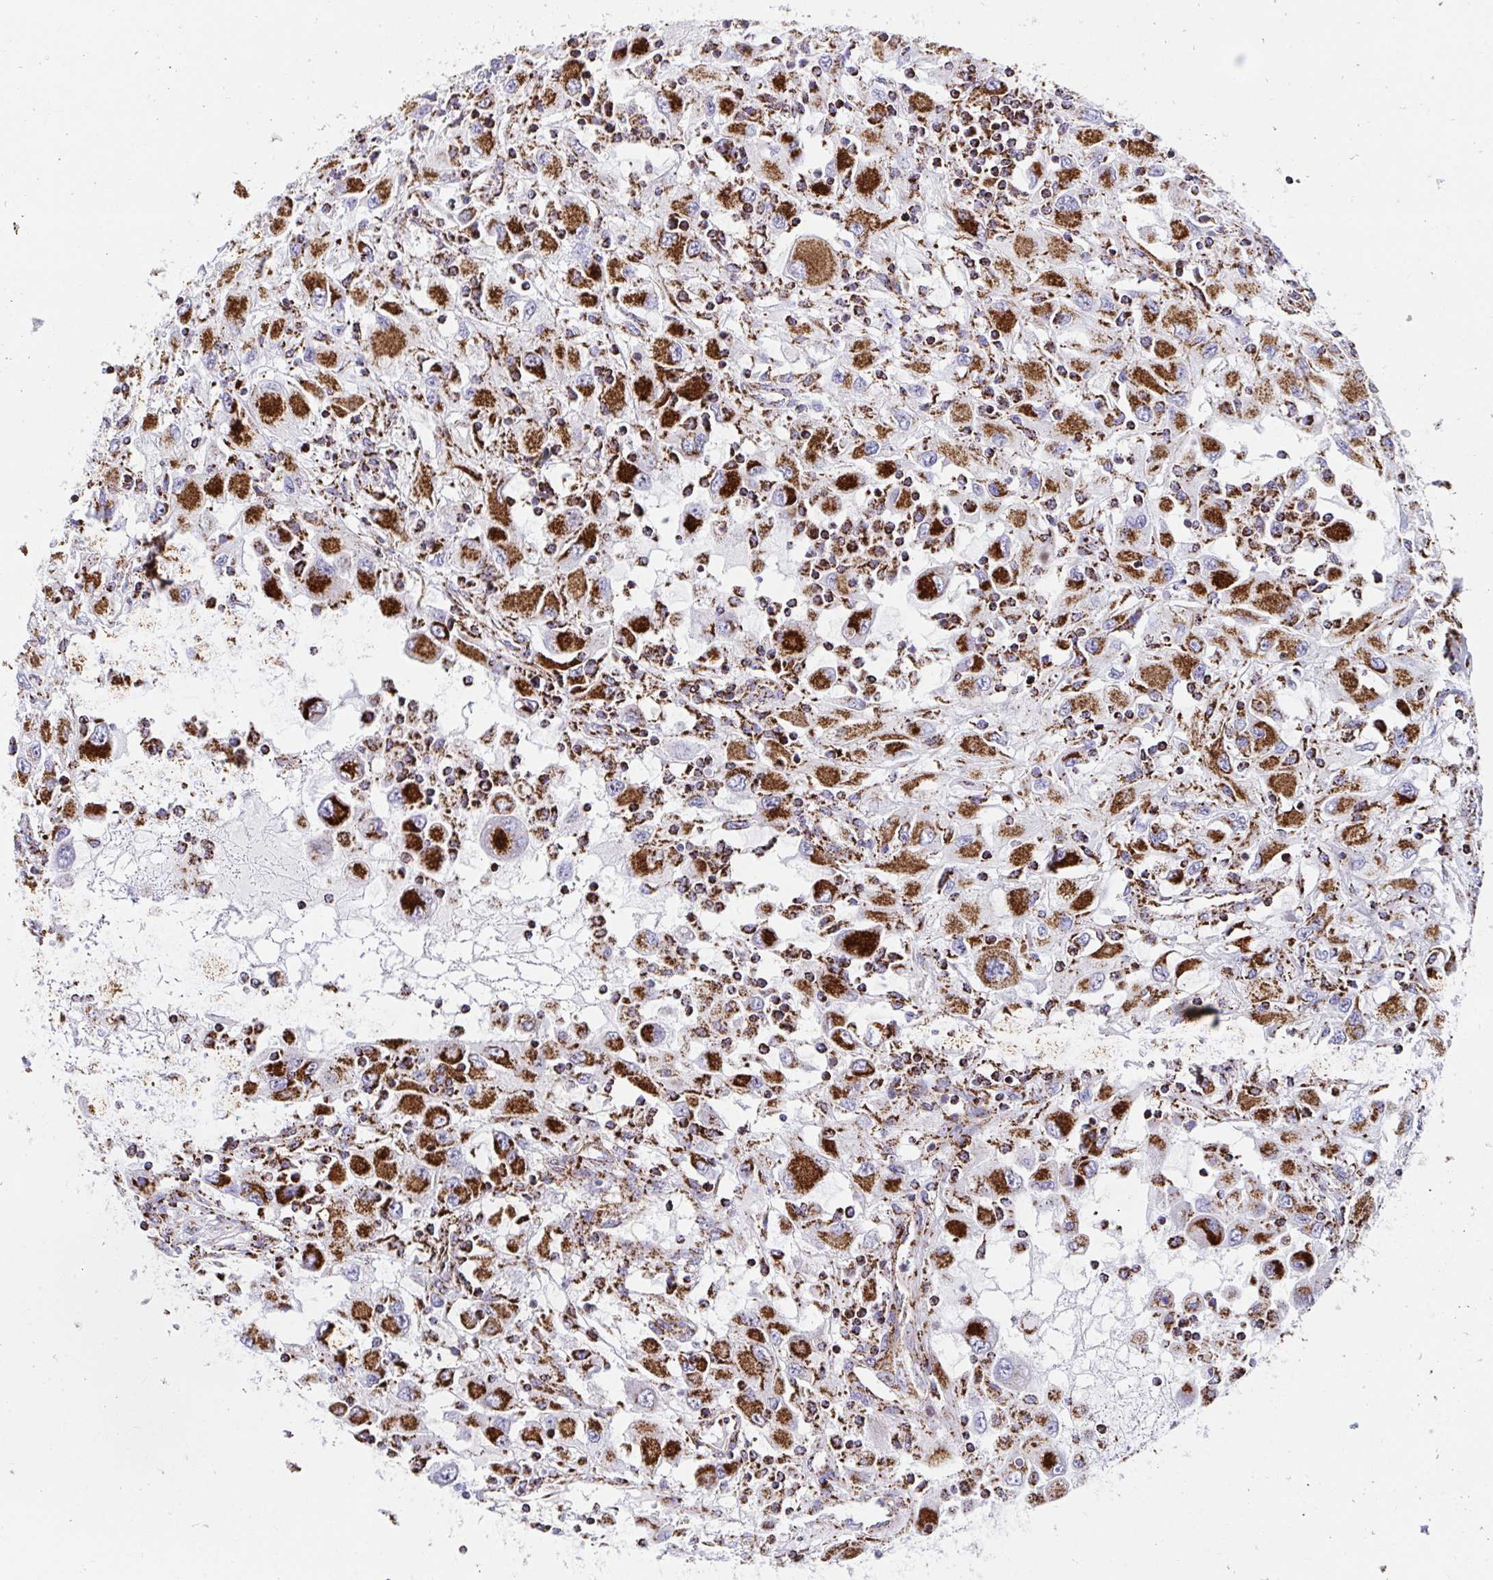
{"staining": {"intensity": "strong", "quantity": ">75%", "location": "cytoplasmic/membranous"}, "tissue": "renal cancer", "cell_type": "Tumor cells", "image_type": "cancer", "snomed": [{"axis": "morphology", "description": "Adenocarcinoma, NOS"}, {"axis": "topography", "description": "Kidney"}], "caption": "Immunohistochemistry of human renal cancer (adenocarcinoma) exhibits high levels of strong cytoplasmic/membranous expression in about >75% of tumor cells. (DAB = brown stain, brightfield microscopy at high magnification).", "gene": "ATP5MJ", "patient": {"sex": "female", "age": 67}}